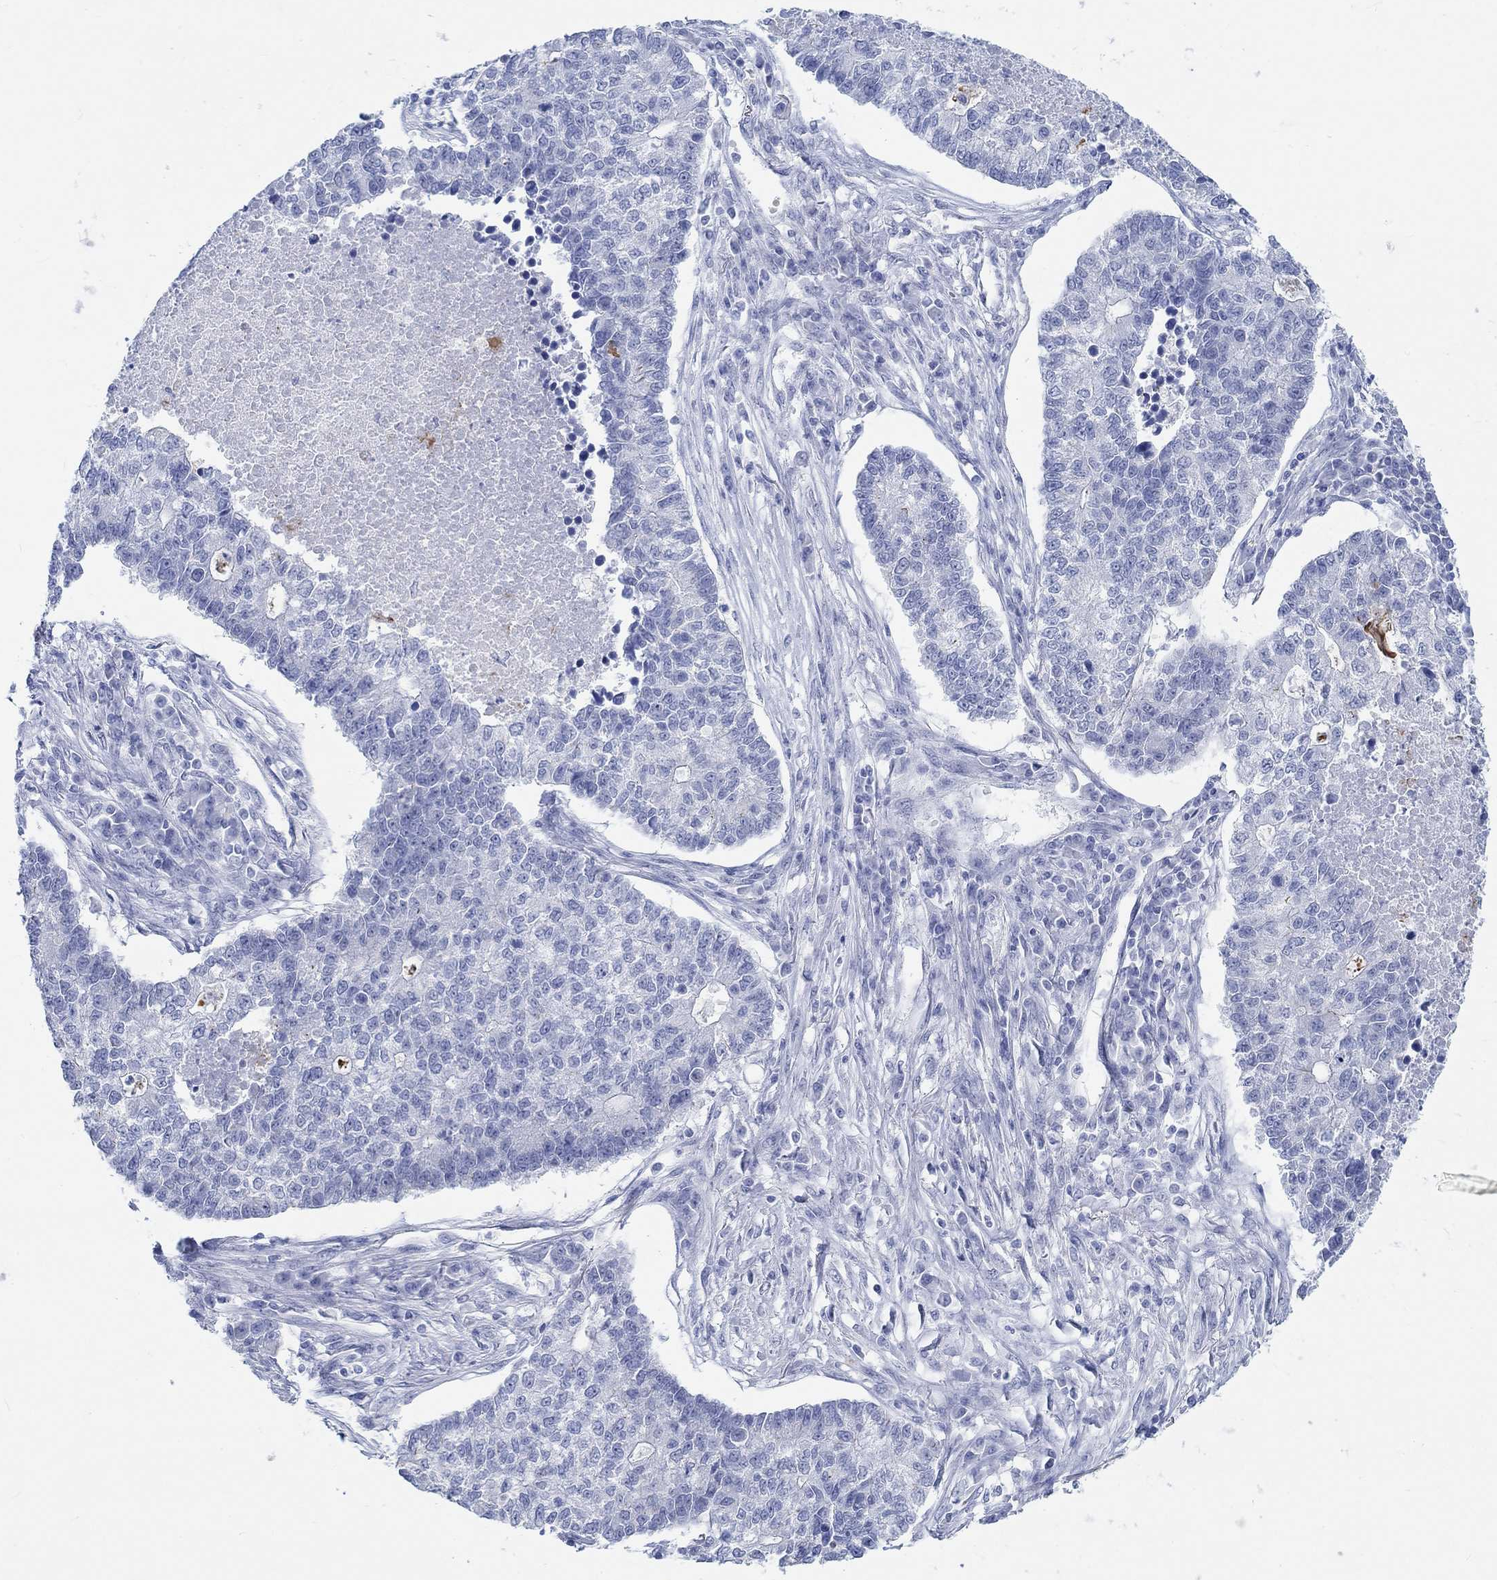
{"staining": {"intensity": "negative", "quantity": "none", "location": "none"}, "tissue": "lung cancer", "cell_type": "Tumor cells", "image_type": "cancer", "snomed": [{"axis": "morphology", "description": "Adenocarcinoma, NOS"}, {"axis": "topography", "description": "Lung"}], "caption": "Lung cancer (adenocarcinoma) stained for a protein using immunohistochemistry (IHC) exhibits no expression tumor cells.", "gene": "GRIA3", "patient": {"sex": "male", "age": 57}}